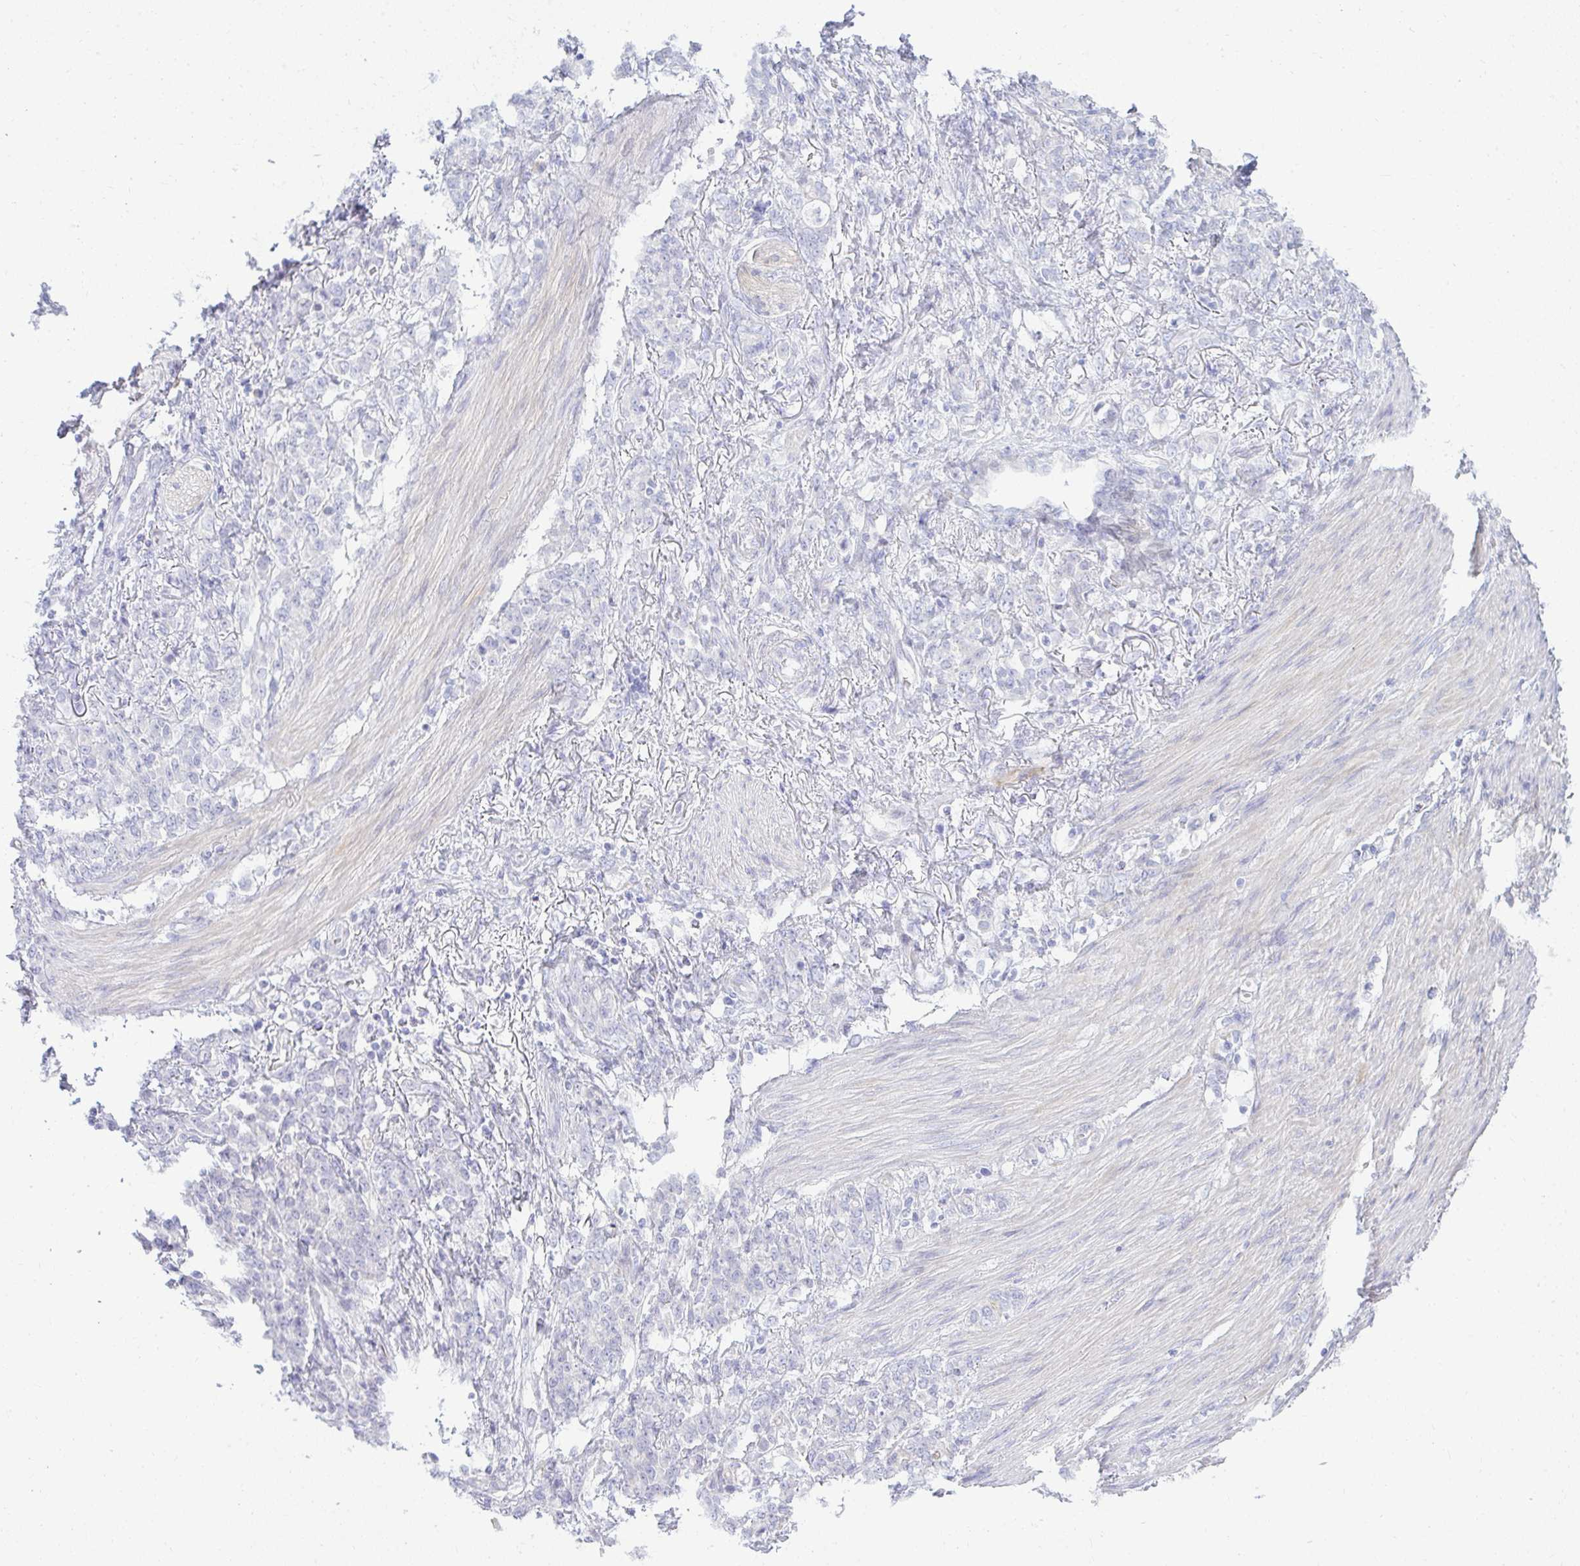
{"staining": {"intensity": "negative", "quantity": "none", "location": "none"}, "tissue": "stomach cancer", "cell_type": "Tumor cells", "image_type": "cancer", "snomed": [{"axis": "morphology", "description": "Adenocarcinoma, NOS"}, {"axis": "topography", "description": "Stomach"}], "caption": "The immunohistochemistry (IHC) image has no significant staining in tumor cells of stomach cancer tissue.", "gene": "TSPEAR", "patient": {"sex": "female", "age": 79}}